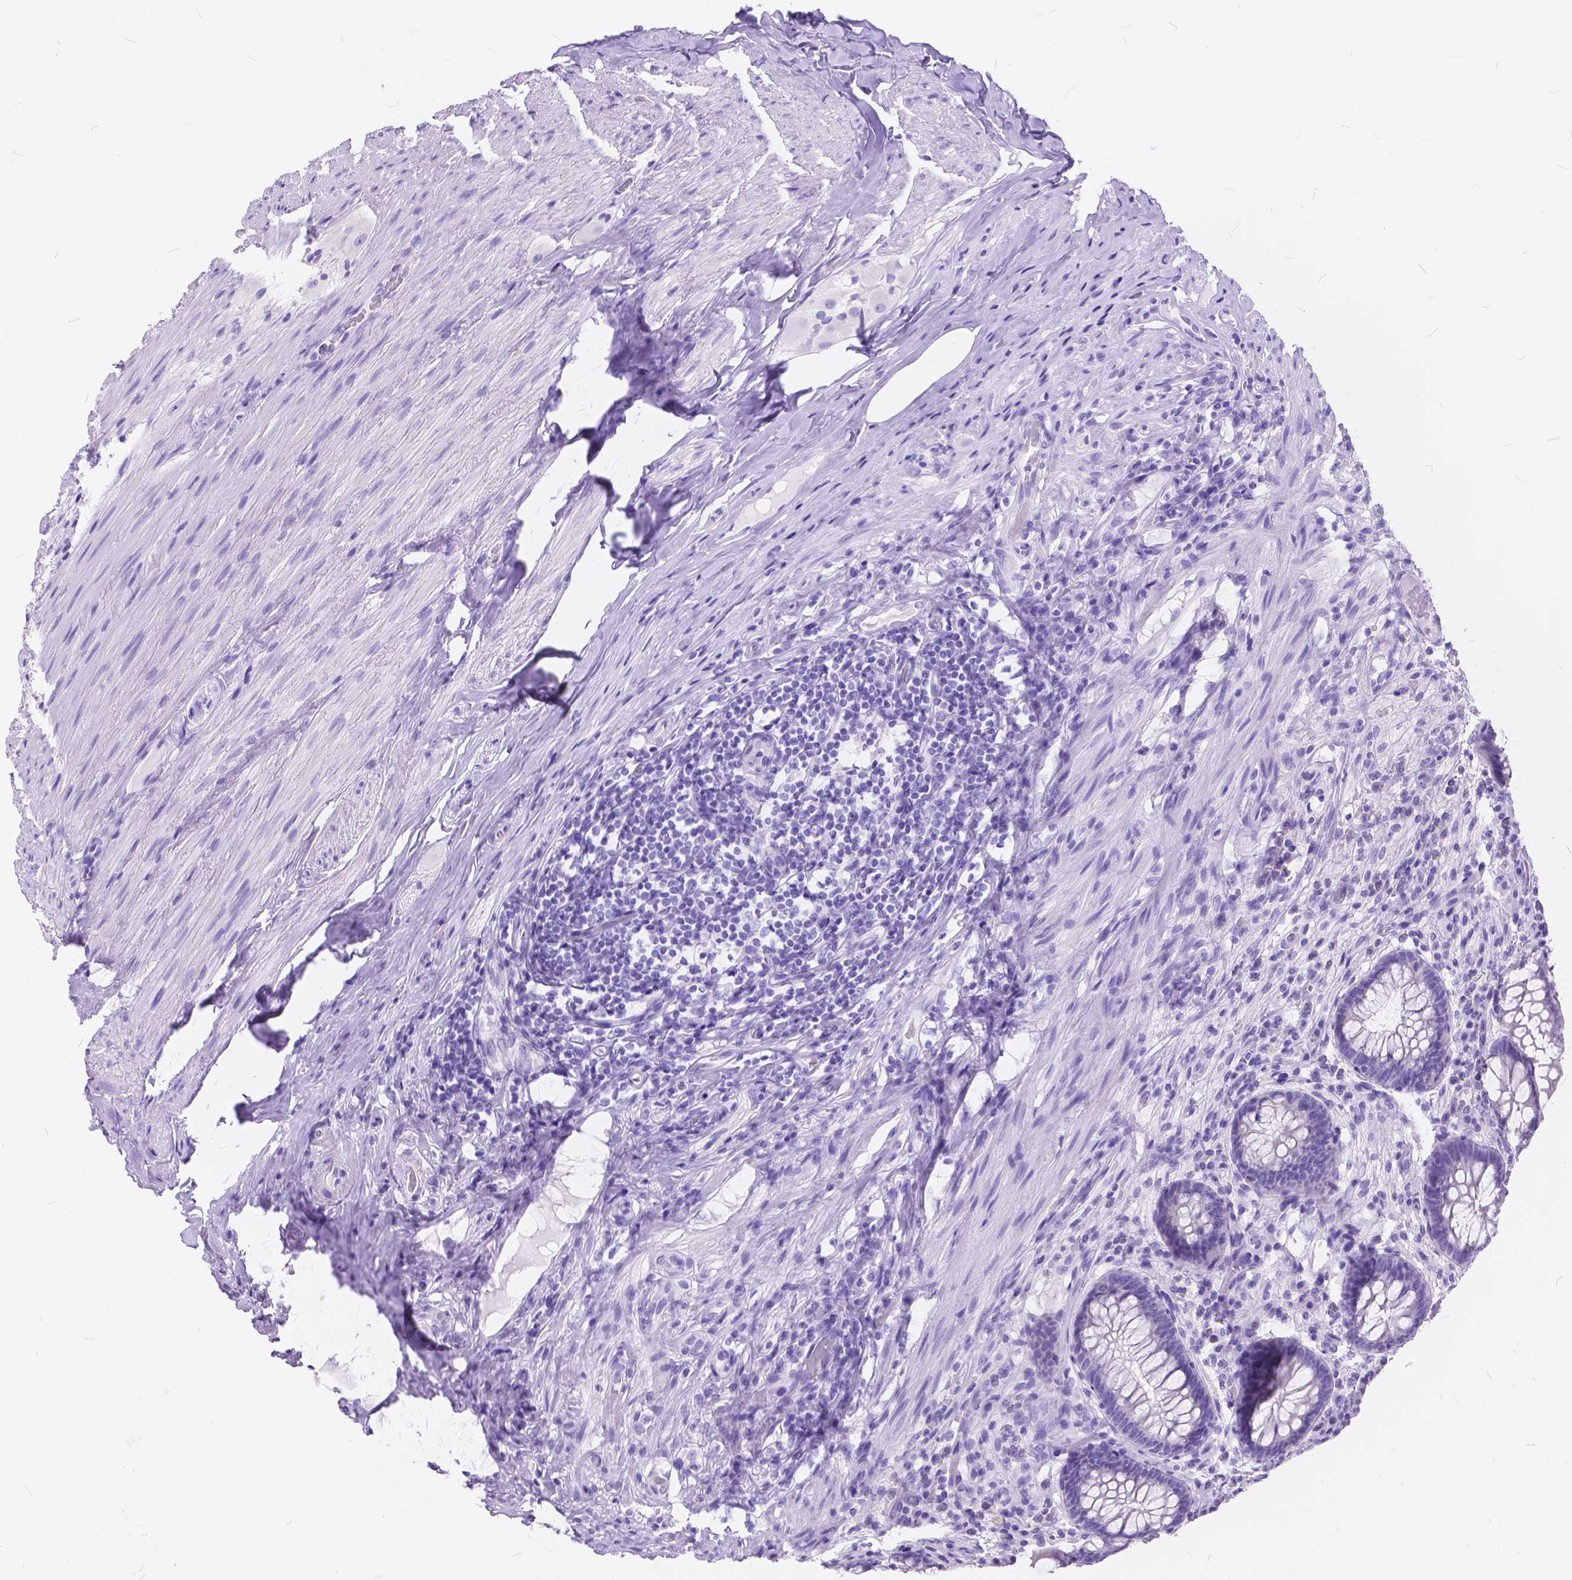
{"staining": {"intensity": "negative", "quantity": "none", "location": "none"}, "tissue": "appendix", "cell_type": "Glandular cells", "image_type": "normal", "snomed": [{"axis": "morphology", "description": "Normal tissue, NOS"}, {"axis": "topography", "description": "Appendix"}], "caption": "IHC photomicrograph of benign human appendix stained for a protein (brown), which shows no positivity in glandular cells.", "gene": "FOXL2", "patient": {"sex": "male", "age": 71}}